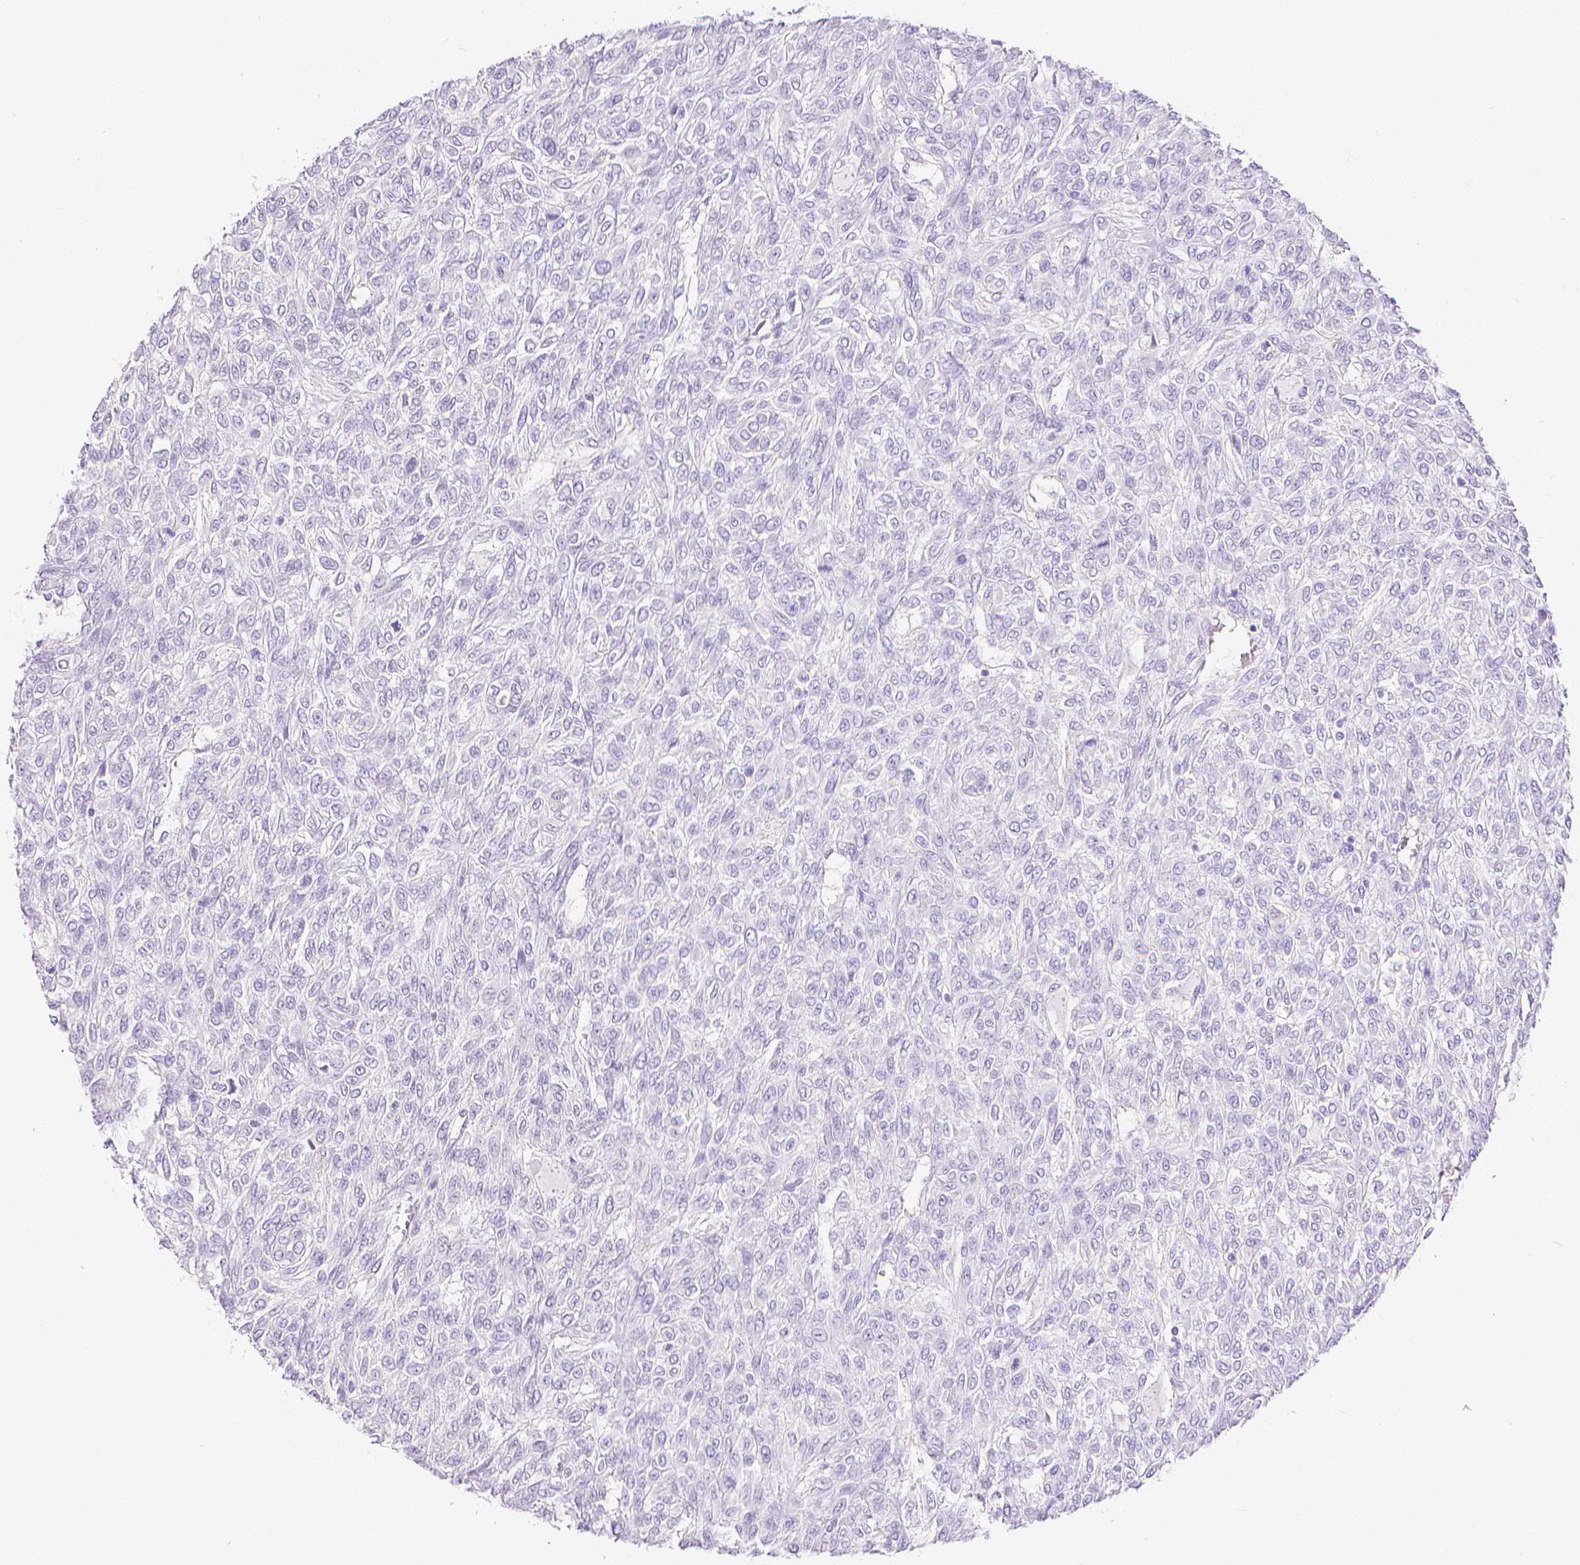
{"staining": {"intensity": "negative", "quantity": "none", "location": "none"}, "tissue": "renal cancer", "cell_type": "Tumor cells", "image_type": "cancer", "snomed": [{"axis": "morphology", "description": "Adenocarcinoma, NOS"}, {"axis": "topography", "description": "Kidney"}], "caption": "DAB (3,3'-diaminobenzidine) immunohistochemical staining of human adenocarcinoma (renal) exhibits no significant expression in tumor cells. (DAB IHC, high magnification).", "gene": "SLC27A5", "patient": {"sex": "male", "age": 58}}